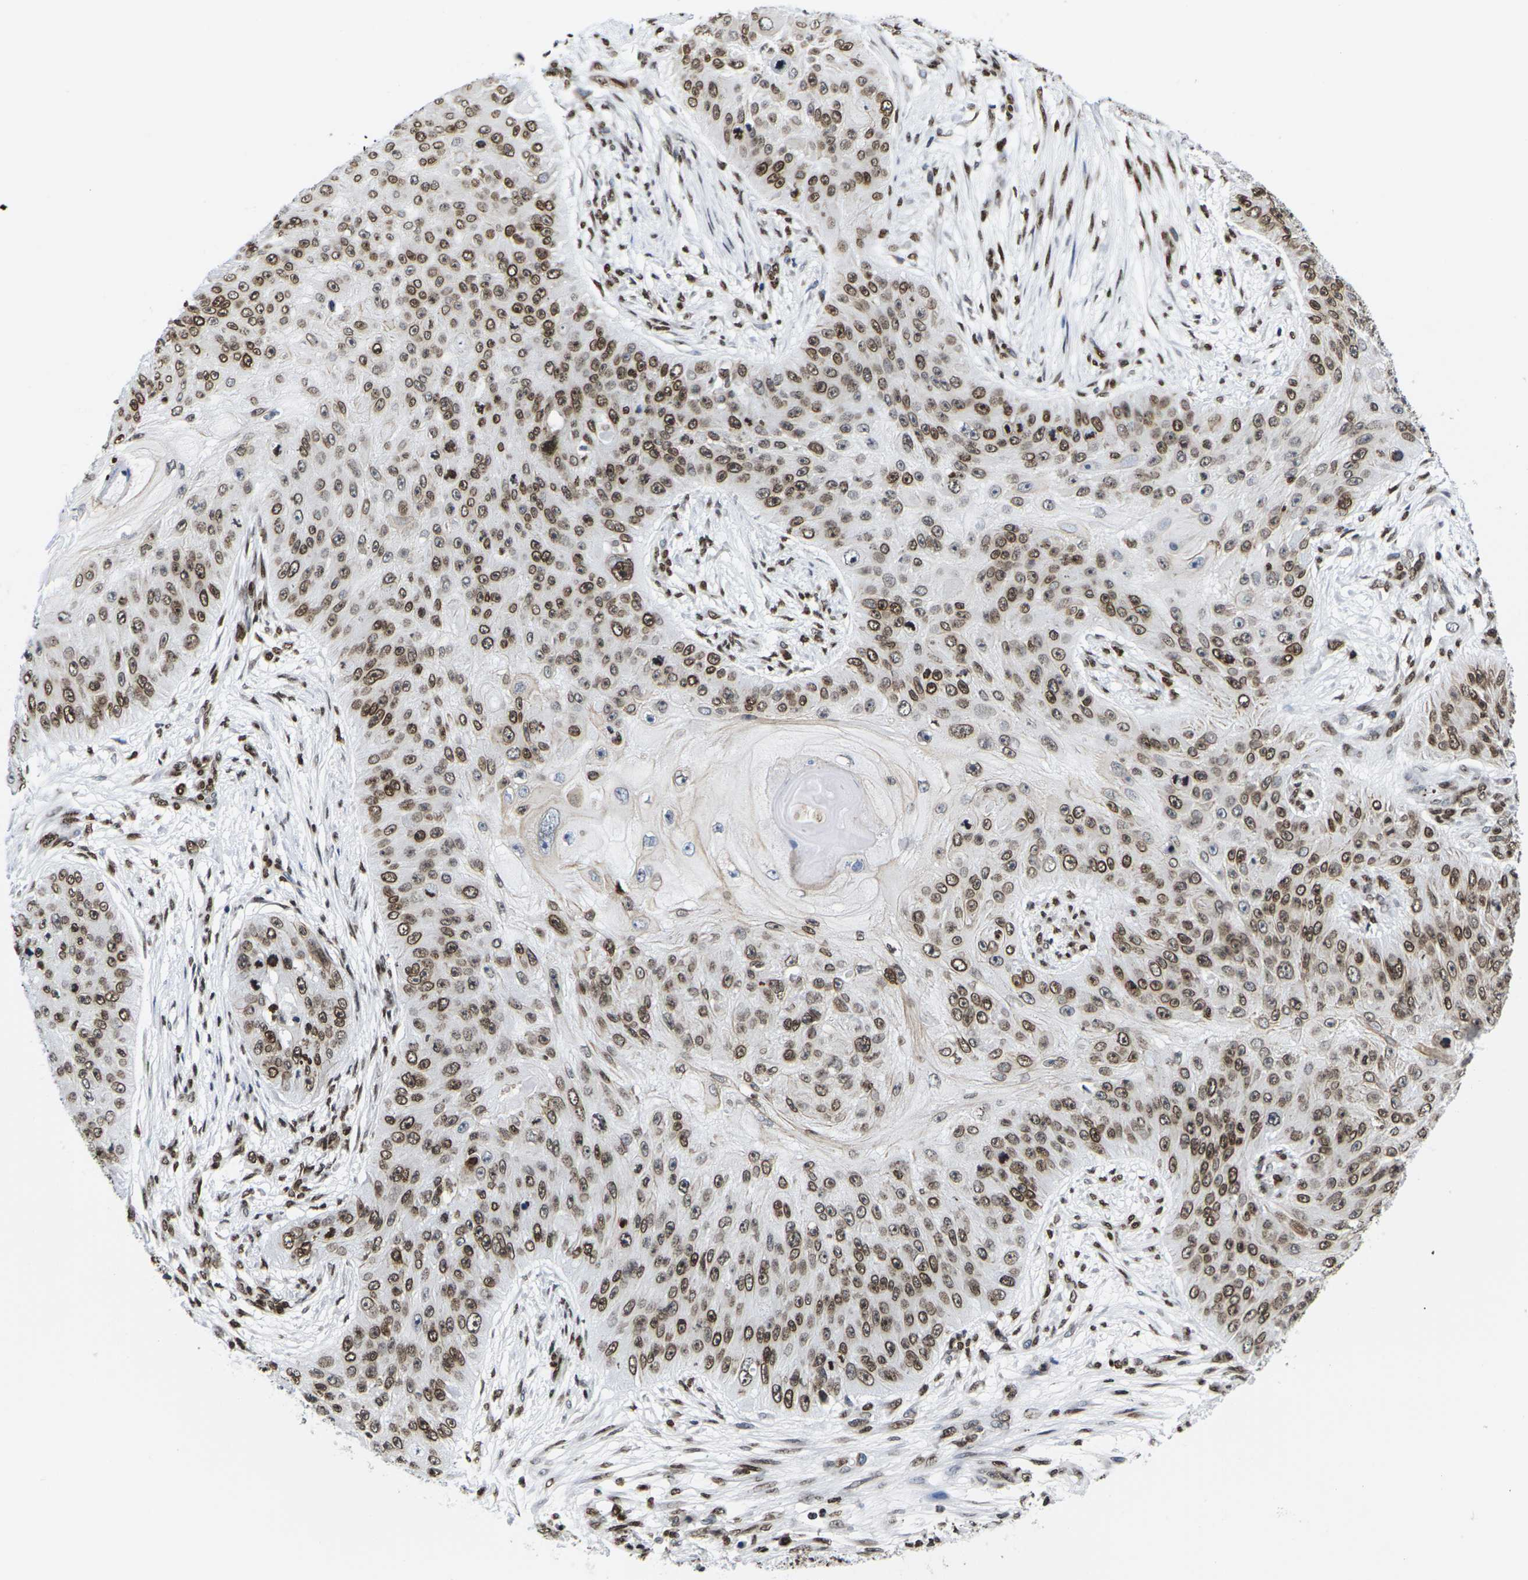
{"staining": {"intensity": "strong", "quantity": ">75%", "location": "cytoplasmic/membranous,nuclear"}, "tissue": "skin cancer", "cell_type": "Tumor cells", "image_type": "cancer", "snomed": [{"axis": "morphology", "description": "Squamous cell carcinoma, NOS"}, {"axis": "topography", "description": "Skin"}], "caption": "IHC photomicrograph of neoplastic tissue: human squamous cell carcinoma (skin) stained using immunohistochemistry reveals high levels of strong protein expression localized specifically in the cytoplasmic/membranous and nuclear of tumor cells, appearing as a cytoplasmic/membranous and nuclear brown color.", "gene": "H2AC21", "patient": {"sex": "female", "age": 80}}